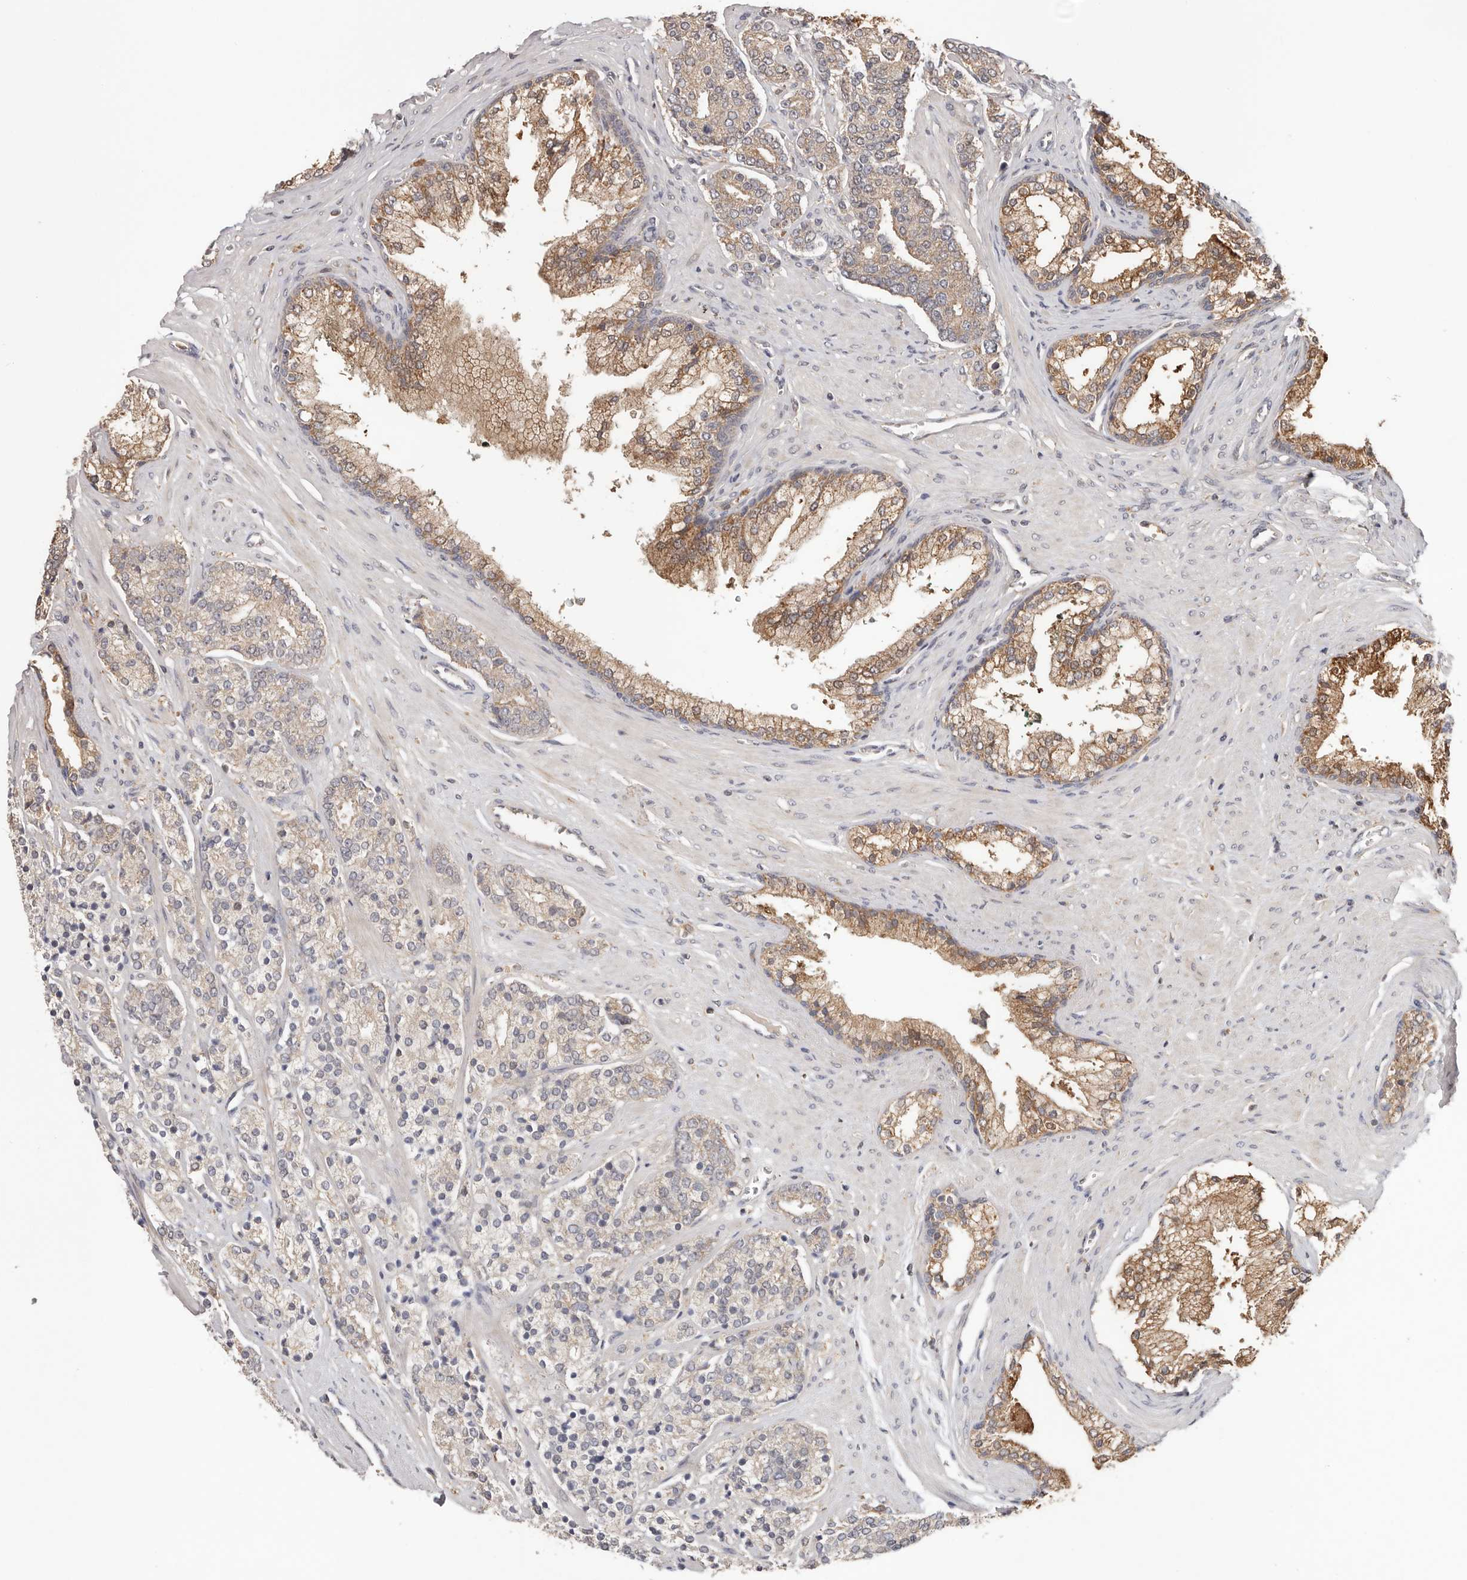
{"staining": {"intensity": "moderate", "quantity": "<25%", "location": "cytoplasmic/membranous"}, "tissue": "prostate cancer", "cell_type": "Tumor cells", "image_type": "cancer", "snomed": [{"axis": "morphology", "description": "Adenocarcinoma, High grade"}, {"axis": "topography", "description": "Prostate"}], "caption": "High-power microscopy captured an IHC photomicrograph of high-grade adenocarcinoma (prostate), revealing moderate cytoplasmic/membranous positivity in approximately <25% of tumor cells.", "gene": "LRP6", "patient": {"sex": "male", "age": 71}}